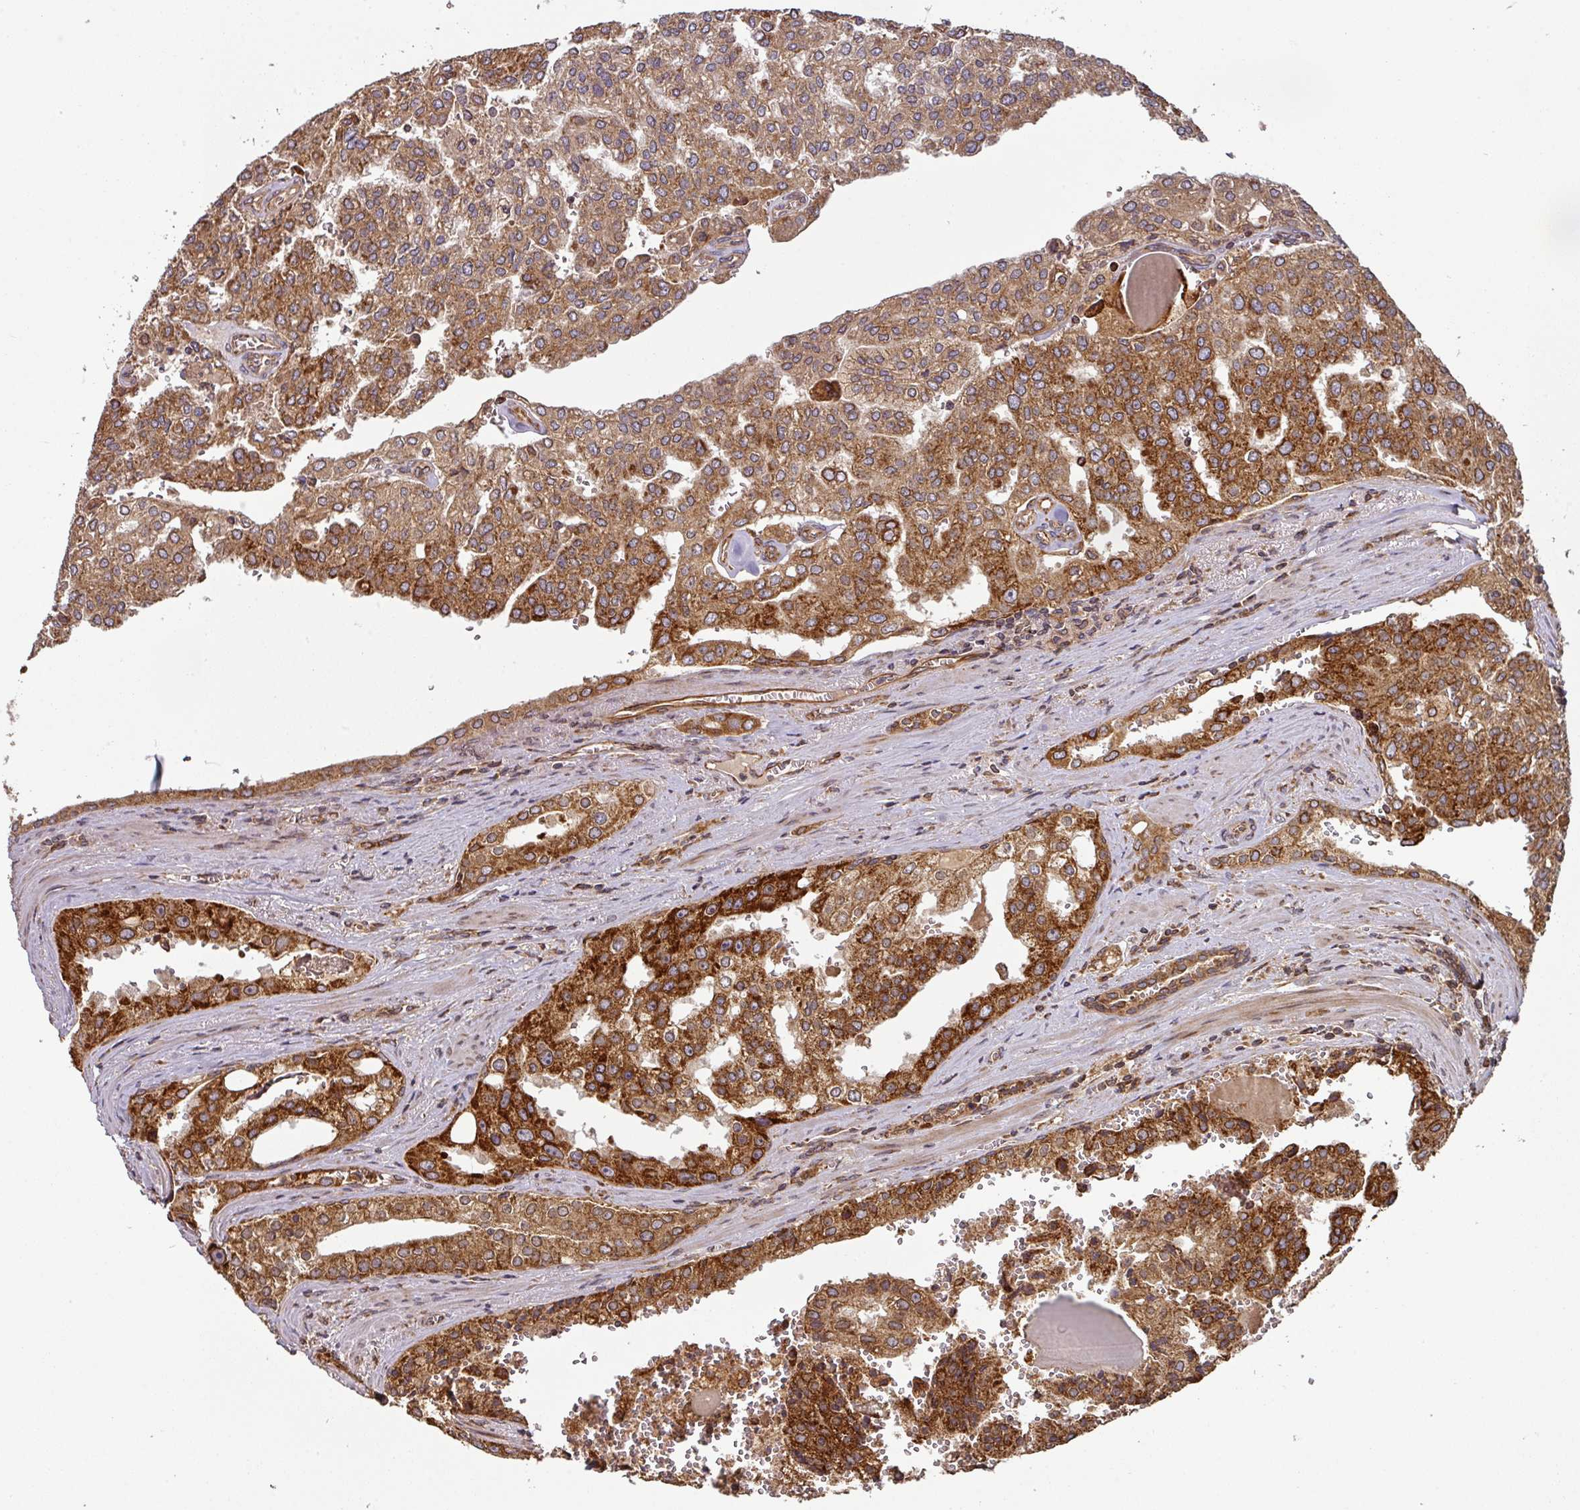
{"staining": {"intensity": "strong", "quantity": ">75%", "location": "cytoplasmic/membranous"}, "tissue": "prostate cancer", "cell_type": "Tumor cells", "image_type": "cancer", "snomed": [{"axis": "morphology", "description": "Adenocarcinoma, High grade"}, {"axis": "topography", "description": "Prostate"}], "caption": "Protein staining reveals strong cytoplasmic/membranous expression in about >75% of tumor cells in prostate cancer (adenocarcinoma (high-grade)). Using DAB (brown) and hematoxylin (blue) stains, captured at high magnification using brightfield microscopy.", "gene": "TRAP1", "patient": {"sex": "male", "age": 68}}